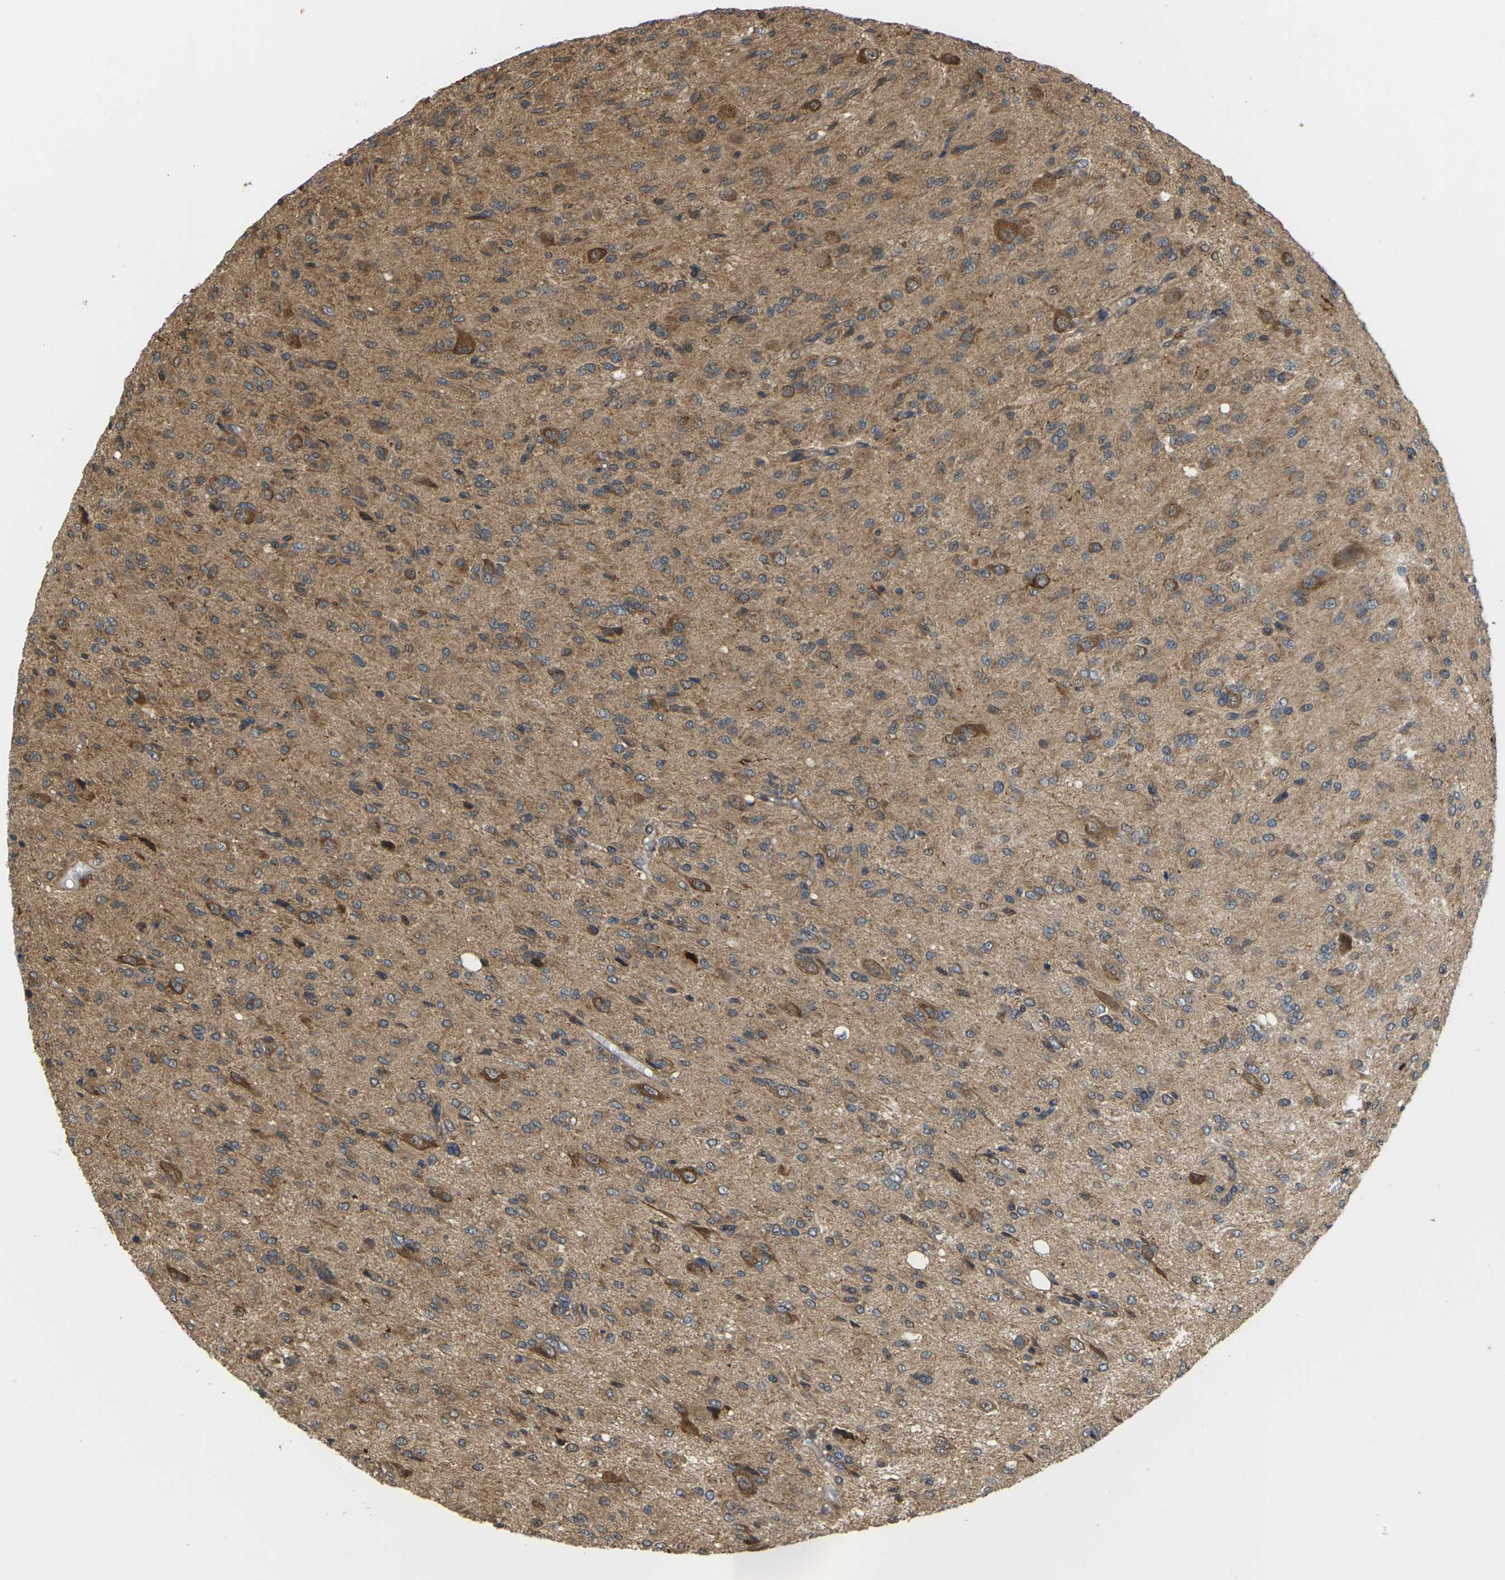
{"staining": {"intensity": "moderate", "quantity": ">75%", "location": "cytoplasmic/membranous"}, "tissue": "glioma", "cell_type": "Tumor cells", "image_type": "cancer", "snomed": [{"axis": "morphology", "description": "Glioma, malignant, High grade"}, {"axis": "topography", "description": "Brain"}], "caption": "Malignant high-grade glioma tissue exhibits moderate cytoplasmic/membranous positivity in about >75% of tumor cells", "gene": "NRAS", "patient": {"sex": "female", "age": 59}}